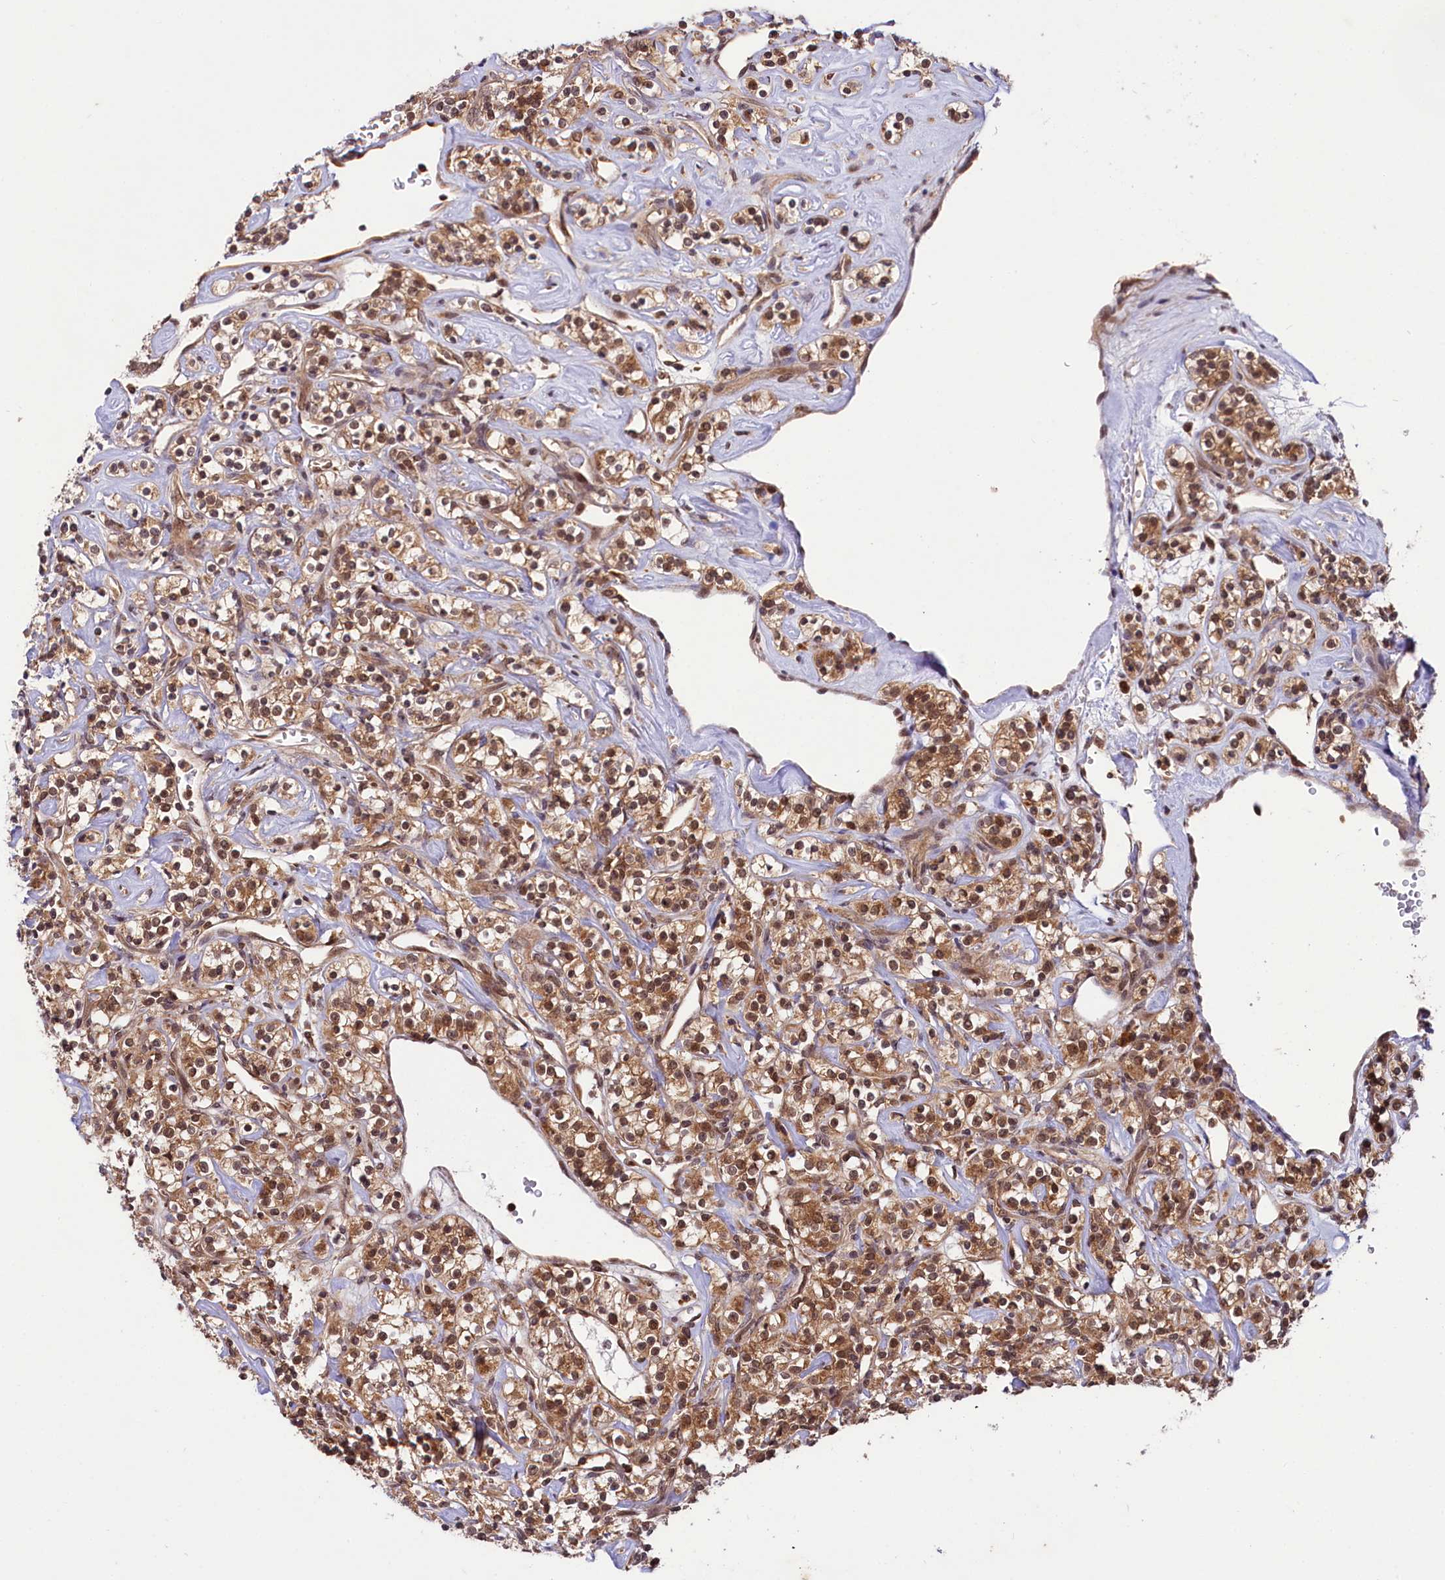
{"staining": {"intensity": "moderate", "quantity": ">75%", "location": "cytoplasmic/membranous,nuclear"}, "tissue": "renal cancer", "cell_type": "Tumor cells", "image_type": "cancer", "snomed": [{"axis": "morphology", "description": "Adenocarcinoma, NOS"}, {"axis": "topography", "description": "Kidney"}], "caption": "Immunohistochemical staining of renal cancer (adenocarcinoma) exhibits moderate cytoplasmic/membranous and nuclear protein staining in about >75% of tumor cells.", "gene": "UBE3A", "patient": {"sex": "male", "age": 77}}